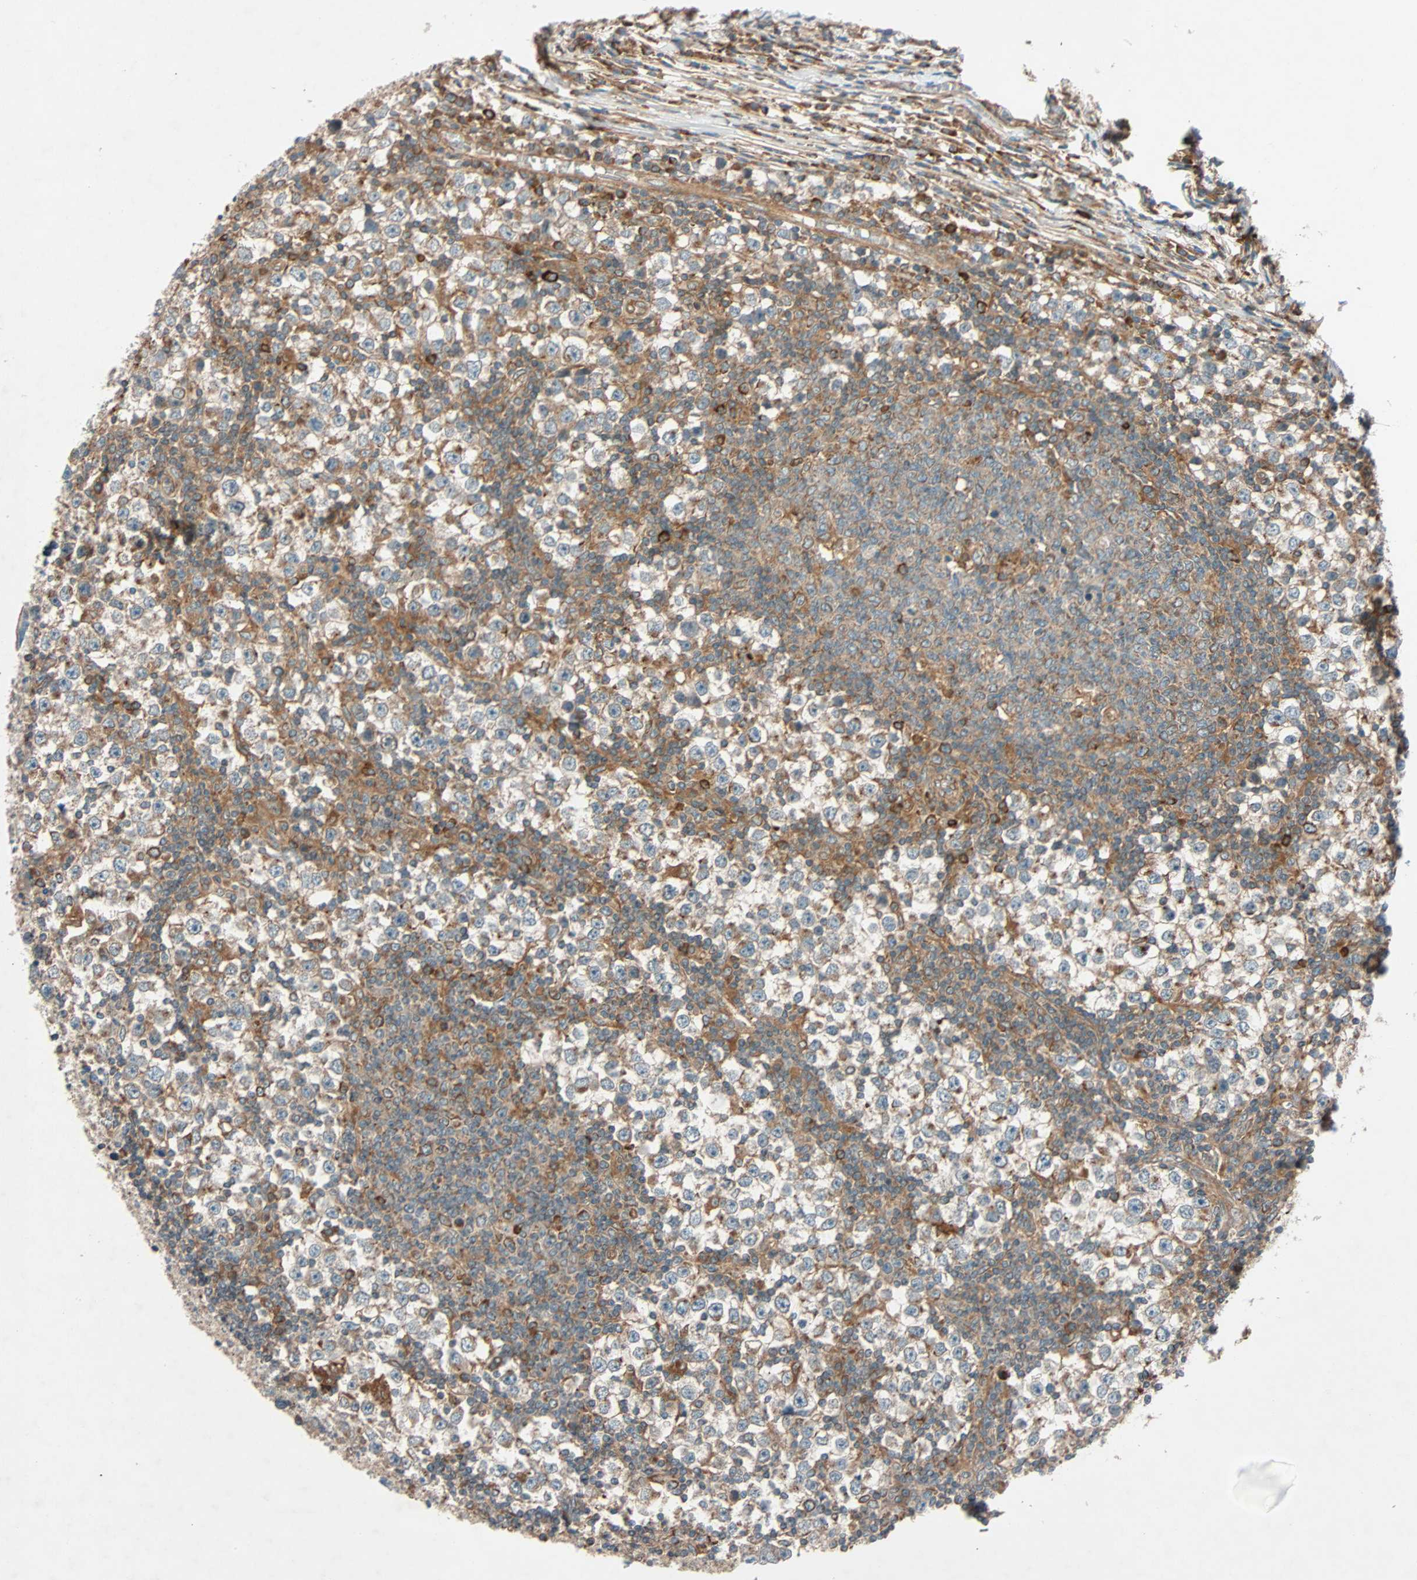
{"staining": {"intensity": "moderate", "quantity": ">75%", "location": "cytoplasmic/membranous"}, "tissue": "testis cancer", "cell_type": "Tumor cells", "image_type": "cancer", "snomed": [{"axis": "morphology", "description": "Seminoma, NOS"}, {"axis": "topography", "description": "Testis"}], "caption": "Testis cancer (seminoma) was stained to show a protein in brown. There is medium levels of moderate cytoplasmic/membranous expression in about >75% of tumor cells. Using DAB (3,3'-diaminobenzidine) (brown) and hematoxylin (blue) stains, captured at high magnification using brightfield microscopy.", "gene": "PHYH", "patient": {"sex": "male", "age": 65}}